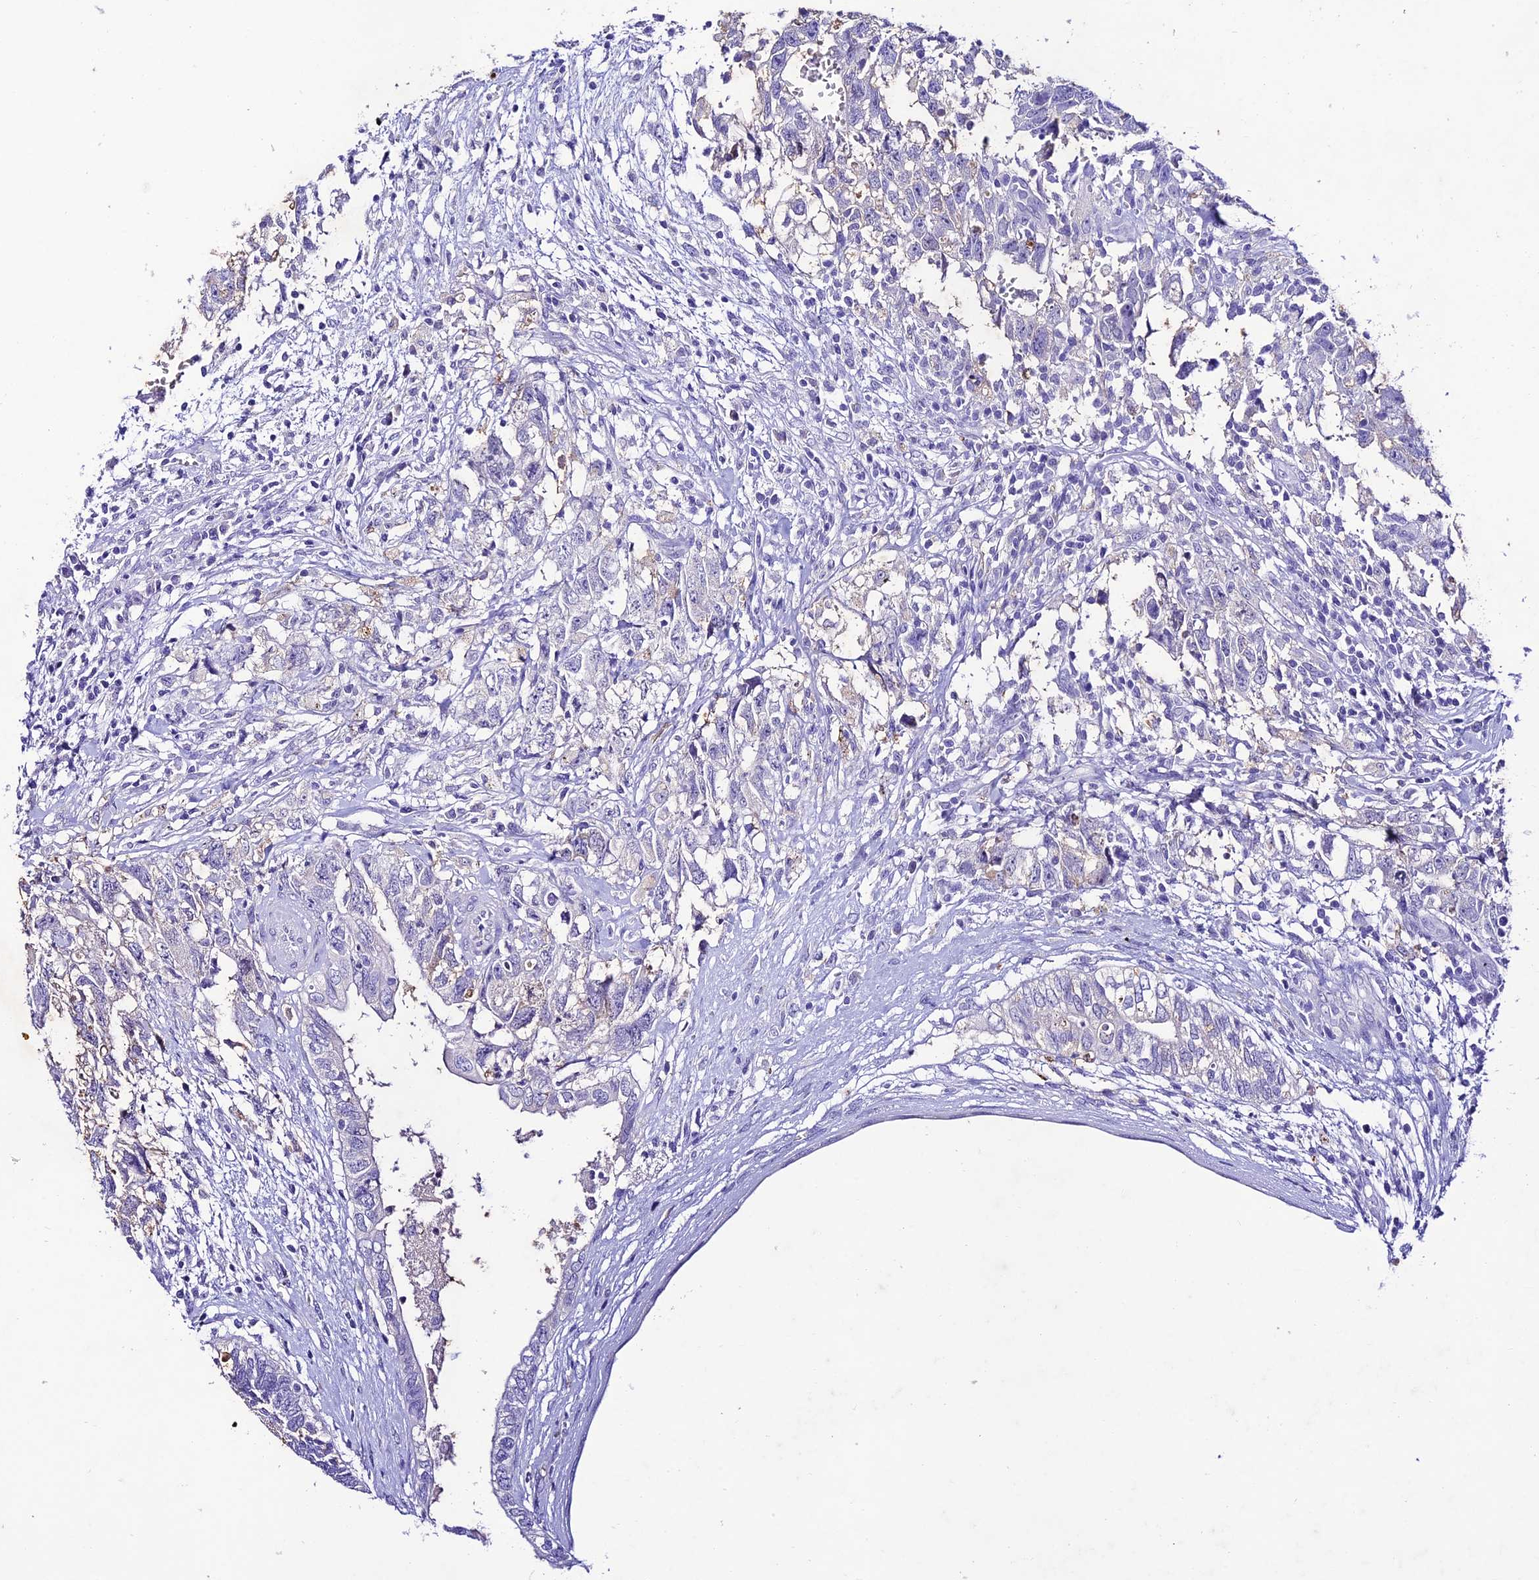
{"staining": {"intensity": "negative", "quantity": "none", "location": "none"}, "tissue": "testis cancer", "cell_type": "Tumor cells", "image_type": "cancer", "snomed": [{"axis": "morphology", "description": "Seminoma, NOS"}, {"axis": "morphology", "description": "Carcinoma, Embryonal, NOS"}, {"axis": "topography", "description": "Testis"}], "caption": "This is an immunohistochemistry image of human testis seminoma. There is no positivity in tumor cells.", "gene": "NLRP6", "patient": {"sex": "male", "age": 29}}